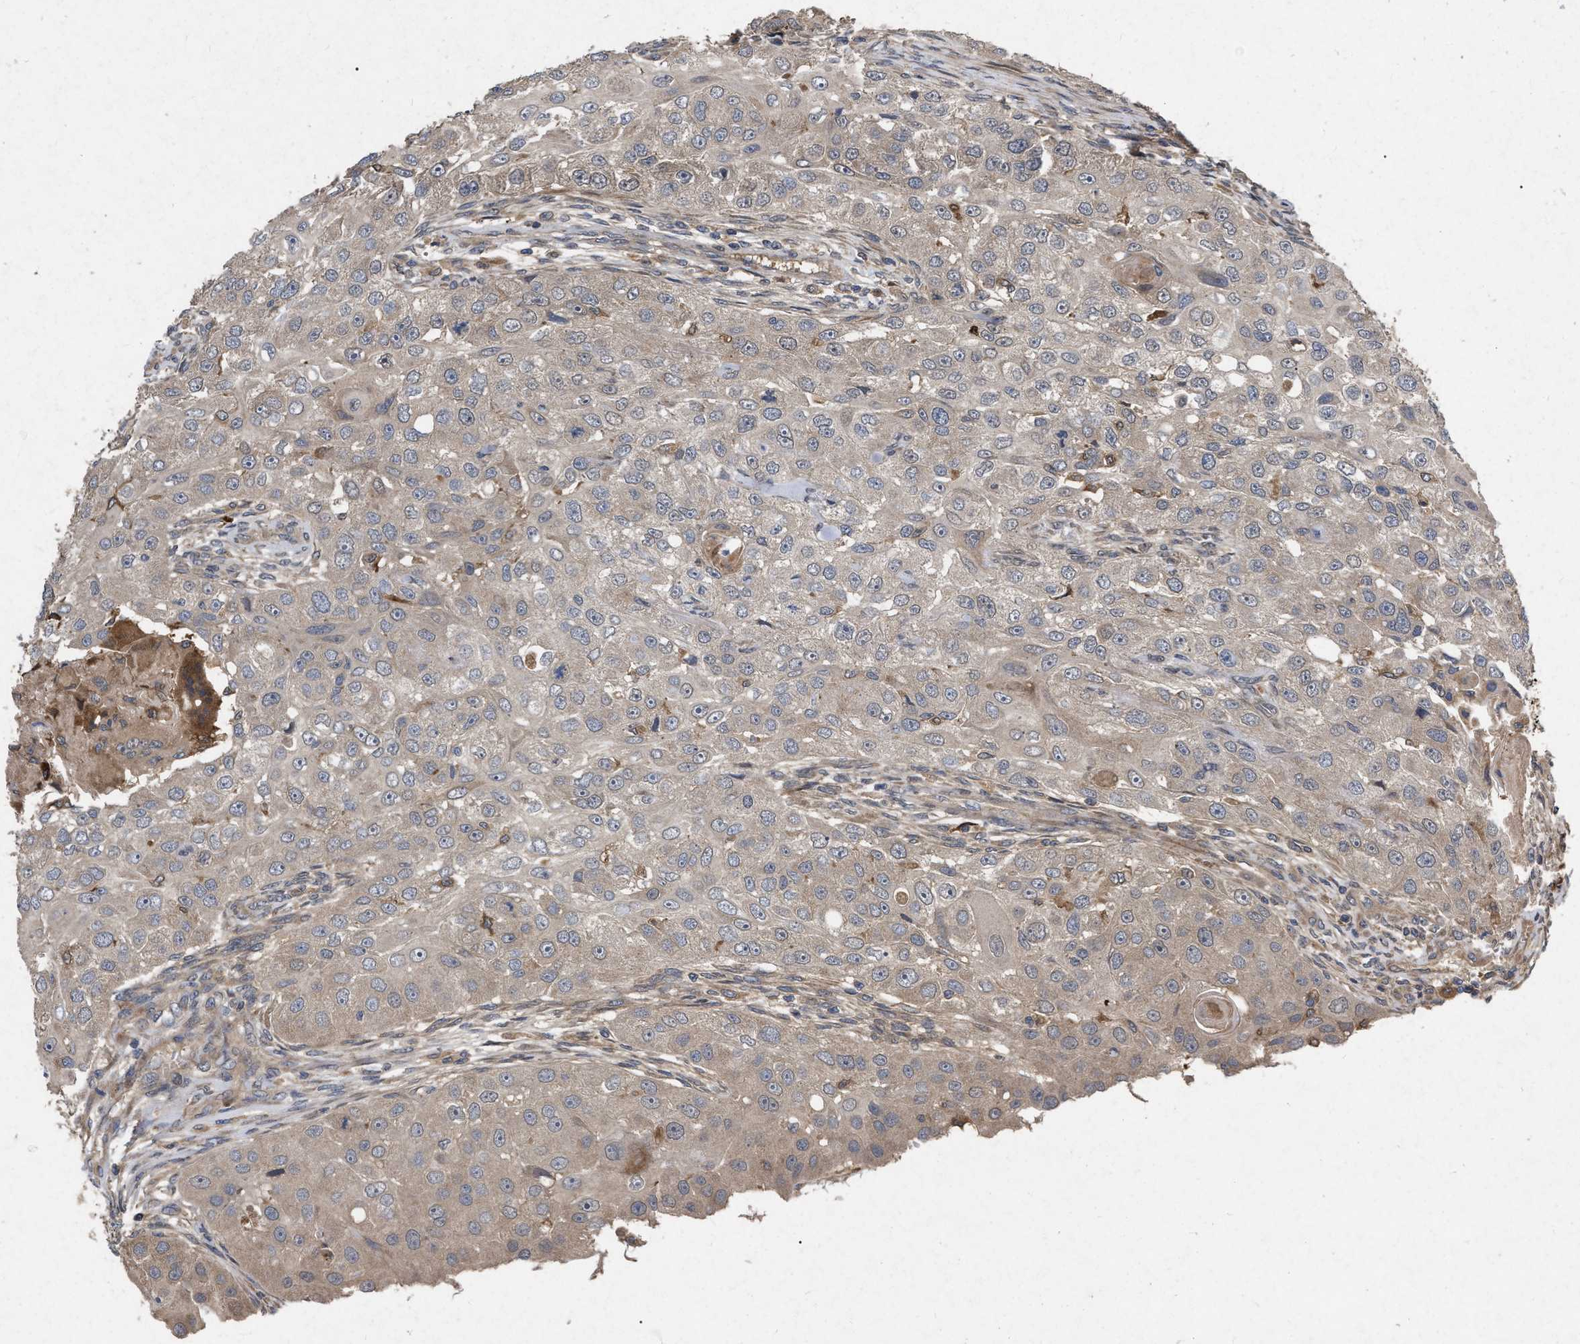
{"staining": {"intensity": "weak", "quantity": "25%-75%", "location": "cytoplasmic/membranous"}, "tissue": "head and neck cancer", "cell_type": "Tumor cells", "image_type": "cancer", "snomed": [{"axis": "morphology", "description": "Normal tissue, NOS"}, {"axis": "morphology", "description": "Squamous cell carcinoma, NOS"}, {"axis": "topography", "description": "Skeletal muscle"}, {"axis": "topography", "description": "Head-Neck"}], "caption": "Immunohistochemical staining of human squamous cell carcinoma (head and neck) displays low levels of weak cytoplasmic/membranous protein staining in approximately 25%-75% of tumor cells.", "gene": "CDKN2C", "patient": {"sex": "male", "age": 51}}